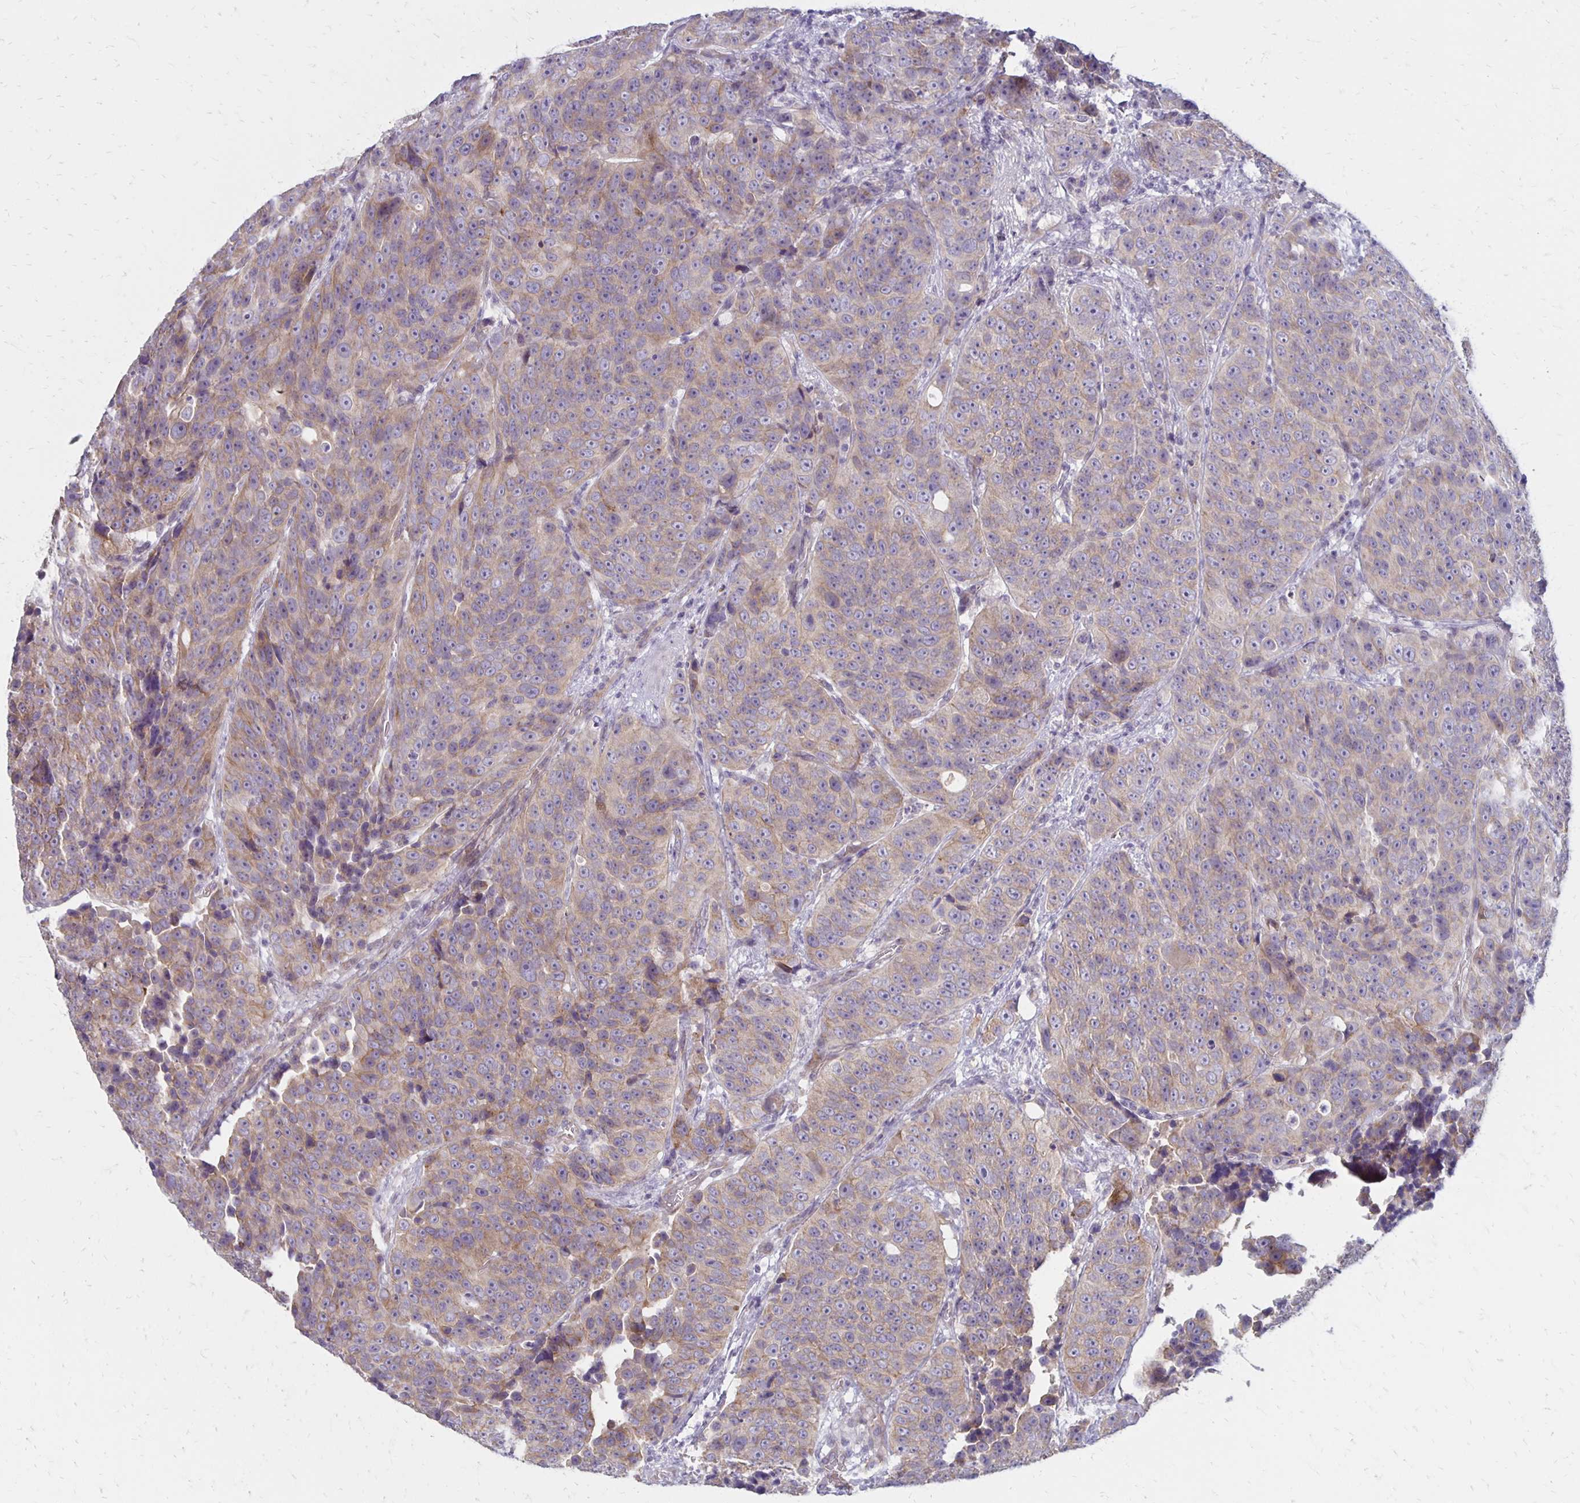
{"staining": {"intensity": "weak", "quantity": "25%-75%", "location": "cytoplasmic/membranous"}, "tissue": "urothelial cancer", "cell_type": "Tumor cells", "image_type": "cancer", "snomed": [{"axis": "morphology", "description": "Urothelial carcinoma, NOS"}, {"axis": "topography", "description": "Urinary bladder"}], "caption": "Protein staining reveals weak cytoplasmic/membranous positivity in about 25%-75% of tumor cells in urothelial cancer. The staining is performed using DAB brown chromogen to label protein expression. The nuclei are counter-stained blue using hematoxylin.", "gene": "KATNBL1", "patient": {"sex": "male", "age": 52}}